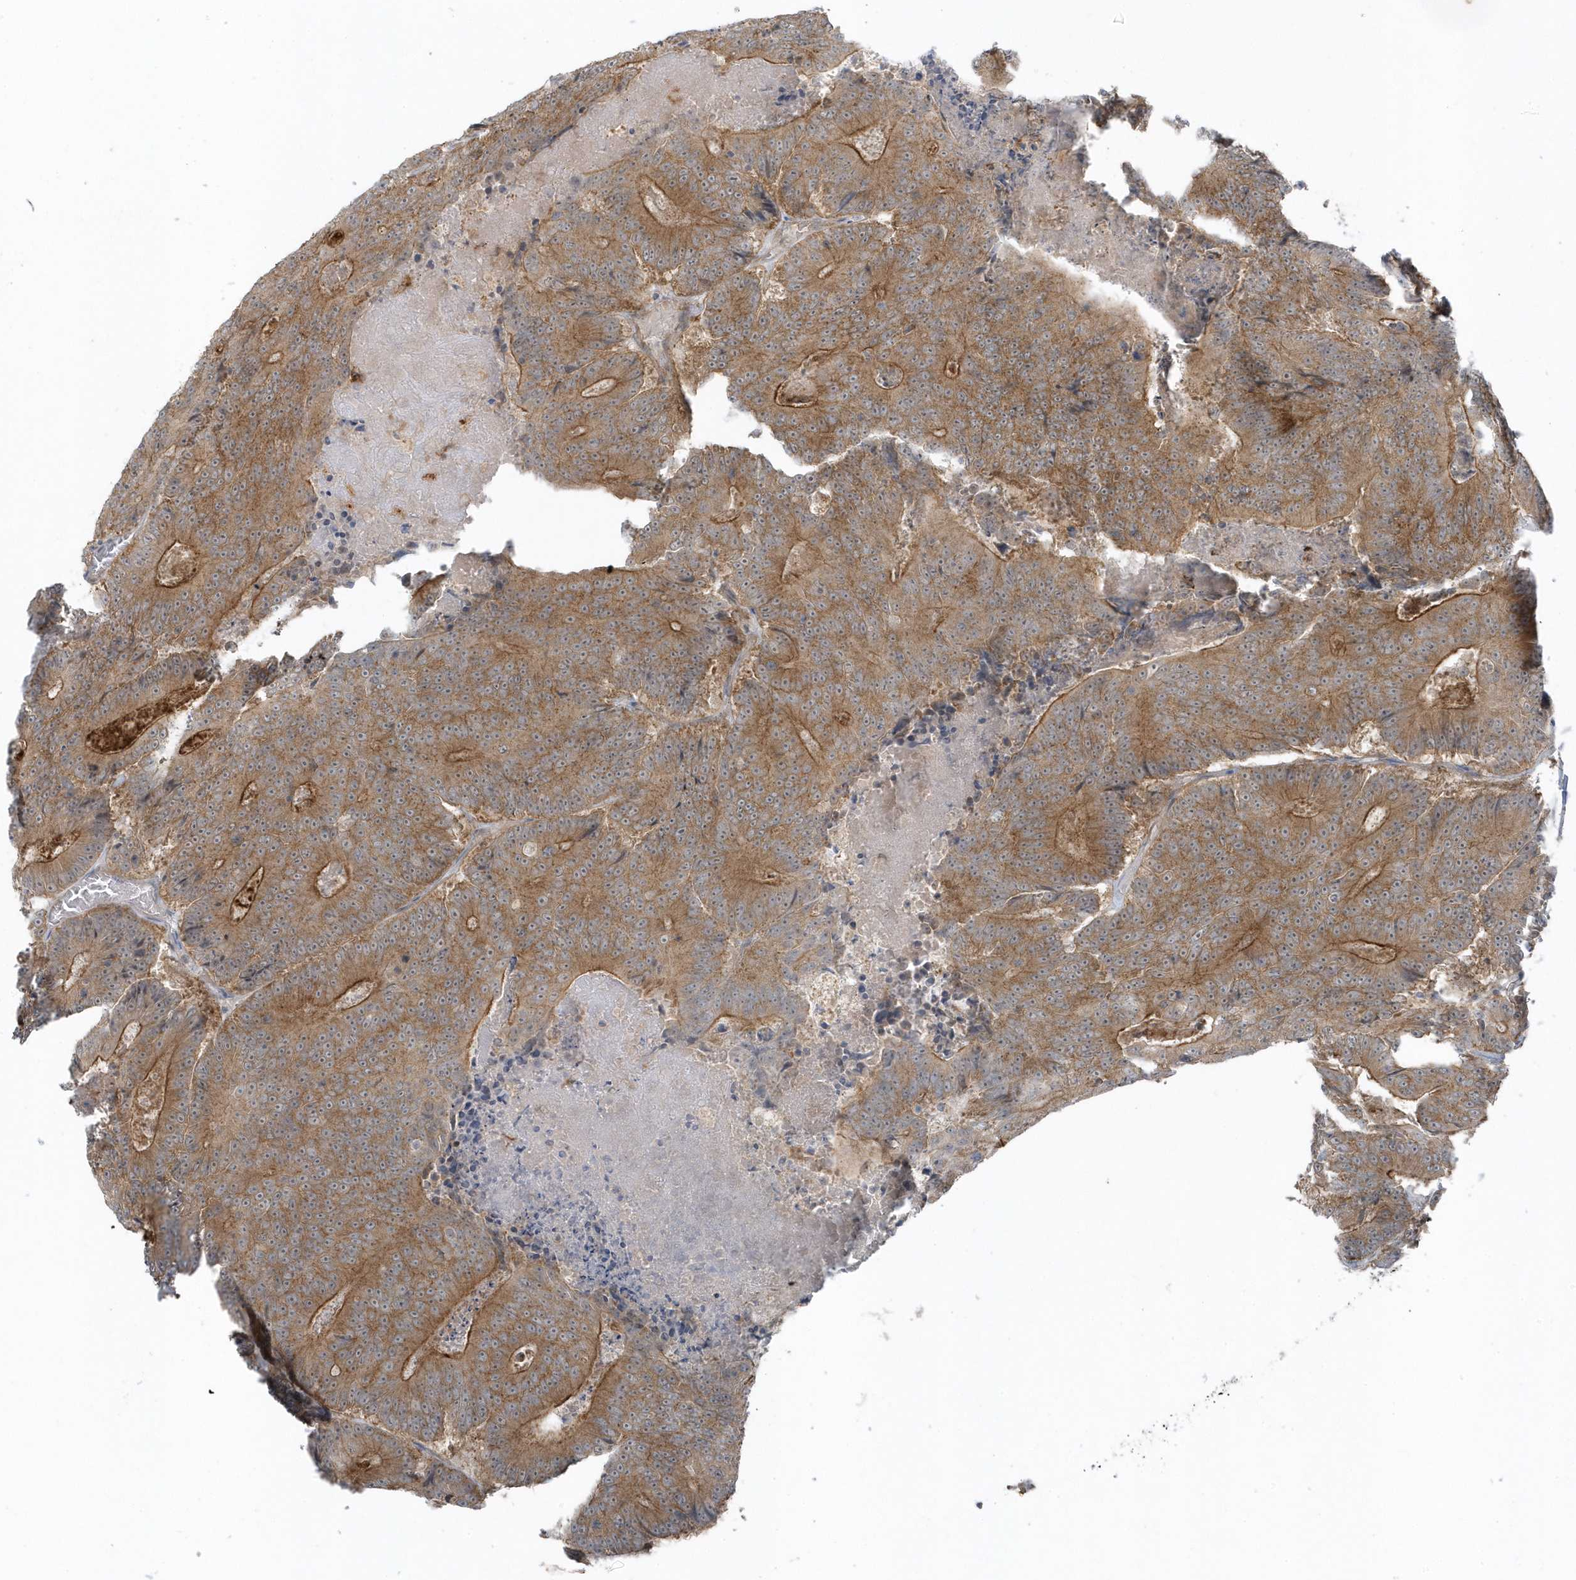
{"staining": {"intensity": "moderate", "quantity": ">75%", "location": "cytoplasmic/membranous"}, "tissue": "colorectal cancer", "cell_type": "Tumor cells", "image_type": "cancer", "snomed": [{"axis": "morphology", "description": "Adenocarcinoma, NOS"}, {"axis": "topography", "description": "Colon"}], "caption": "Protein staining exhibits moderate cytoplasmic/membranous expression in about >75% of tumor cells in colorectal cancer (adenocarcinoma).", "gene": "PARD3B", "patient": {"sex": "male", "age": 83}}